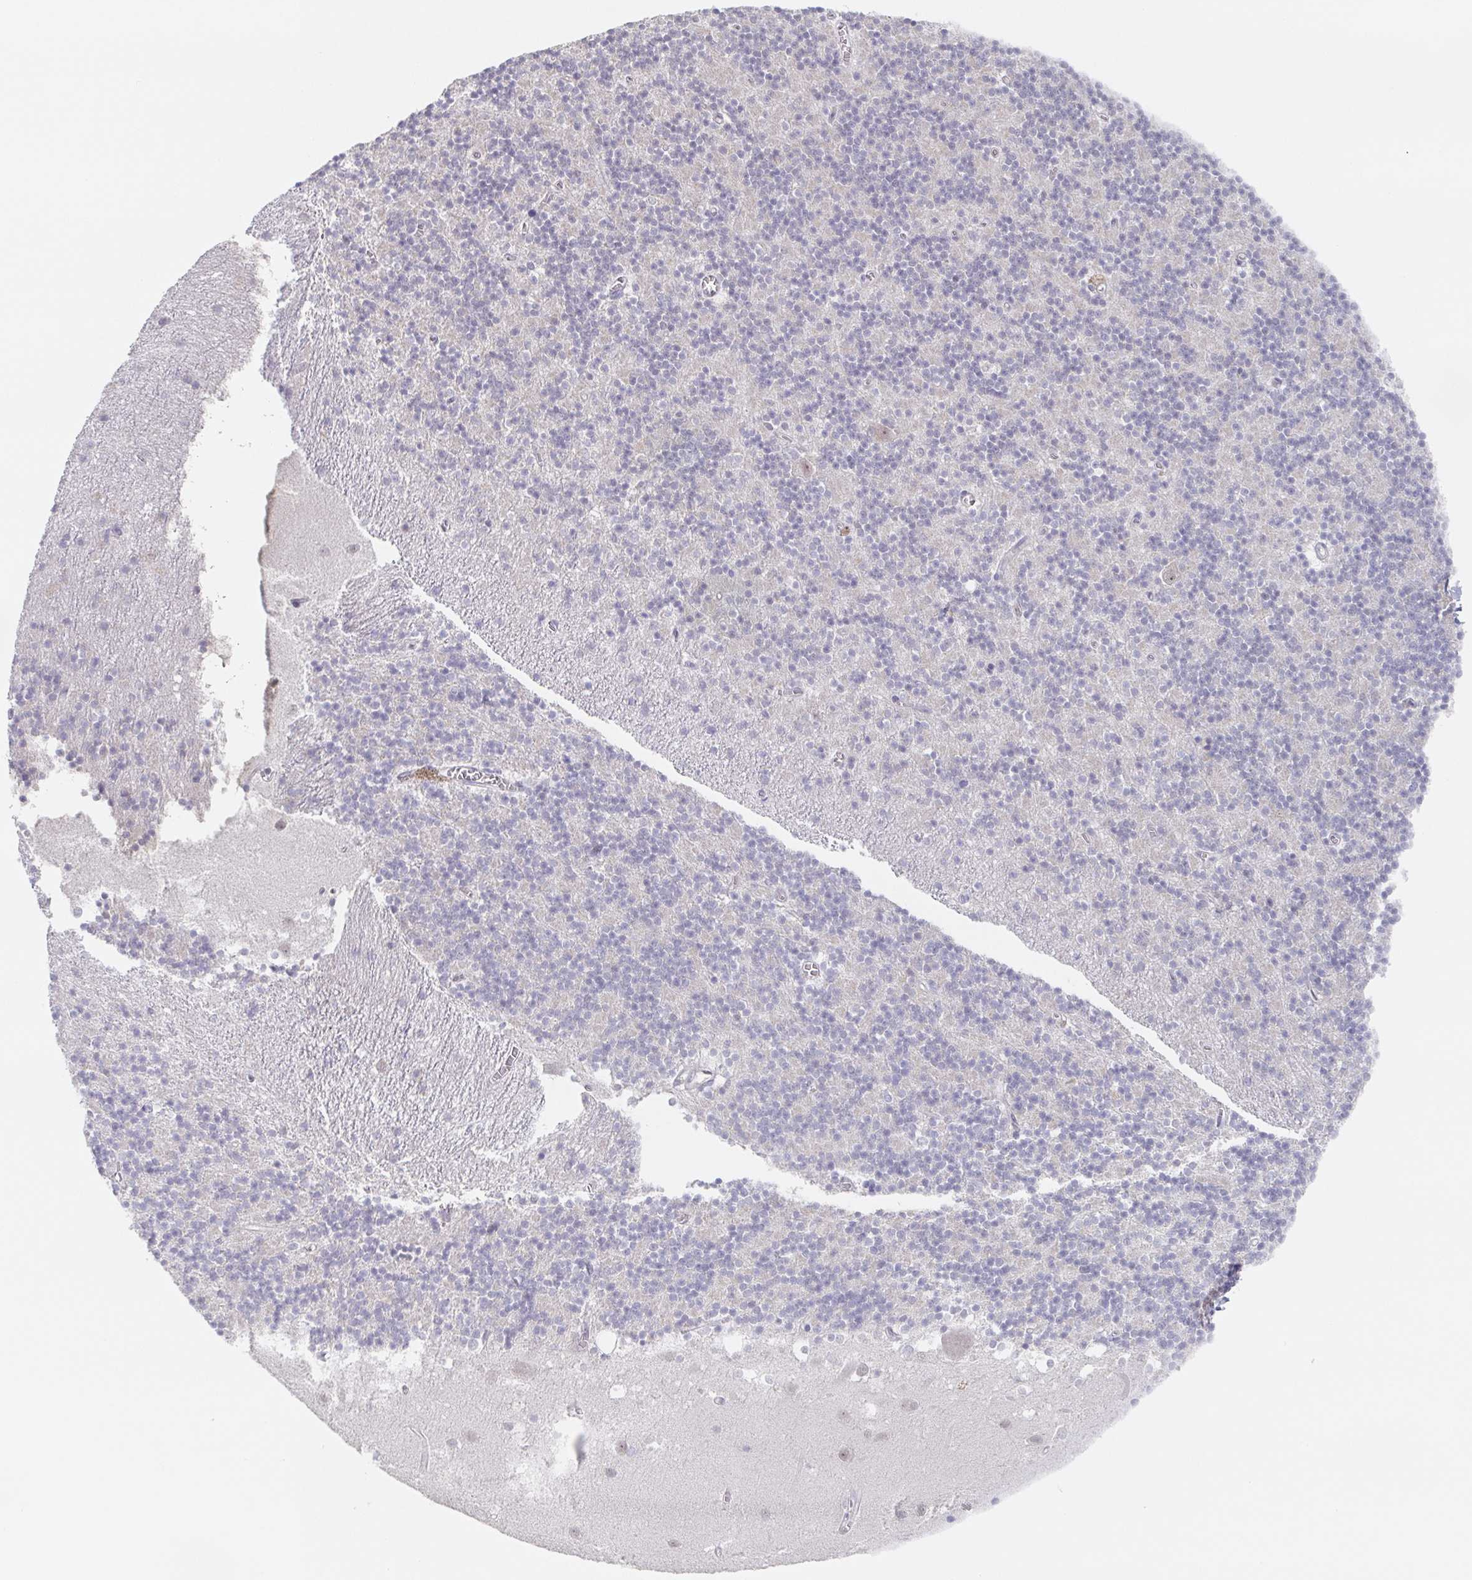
{"staining": {"intensity": "negative", "quantity": "none", "location": "none"}, "tissue": "cerebellum", "cell_type": "Cells in granular layer", "image_type": "normal", "snomed": [{"axis": "morphology", "description": "Normal tissue, NOS"}, {"axis": "topography", "description": "Cerebellum"}], "caption": "This photomicrograph is of normal cerebellum stained with immunohistochemistry (IHC) to label a protein in brown with the nuclei are counter-stained blue. There is no positivity in cells in granular layer.", "gene": "POU2F3", "patient": {"sex": "male", "age": 54}}